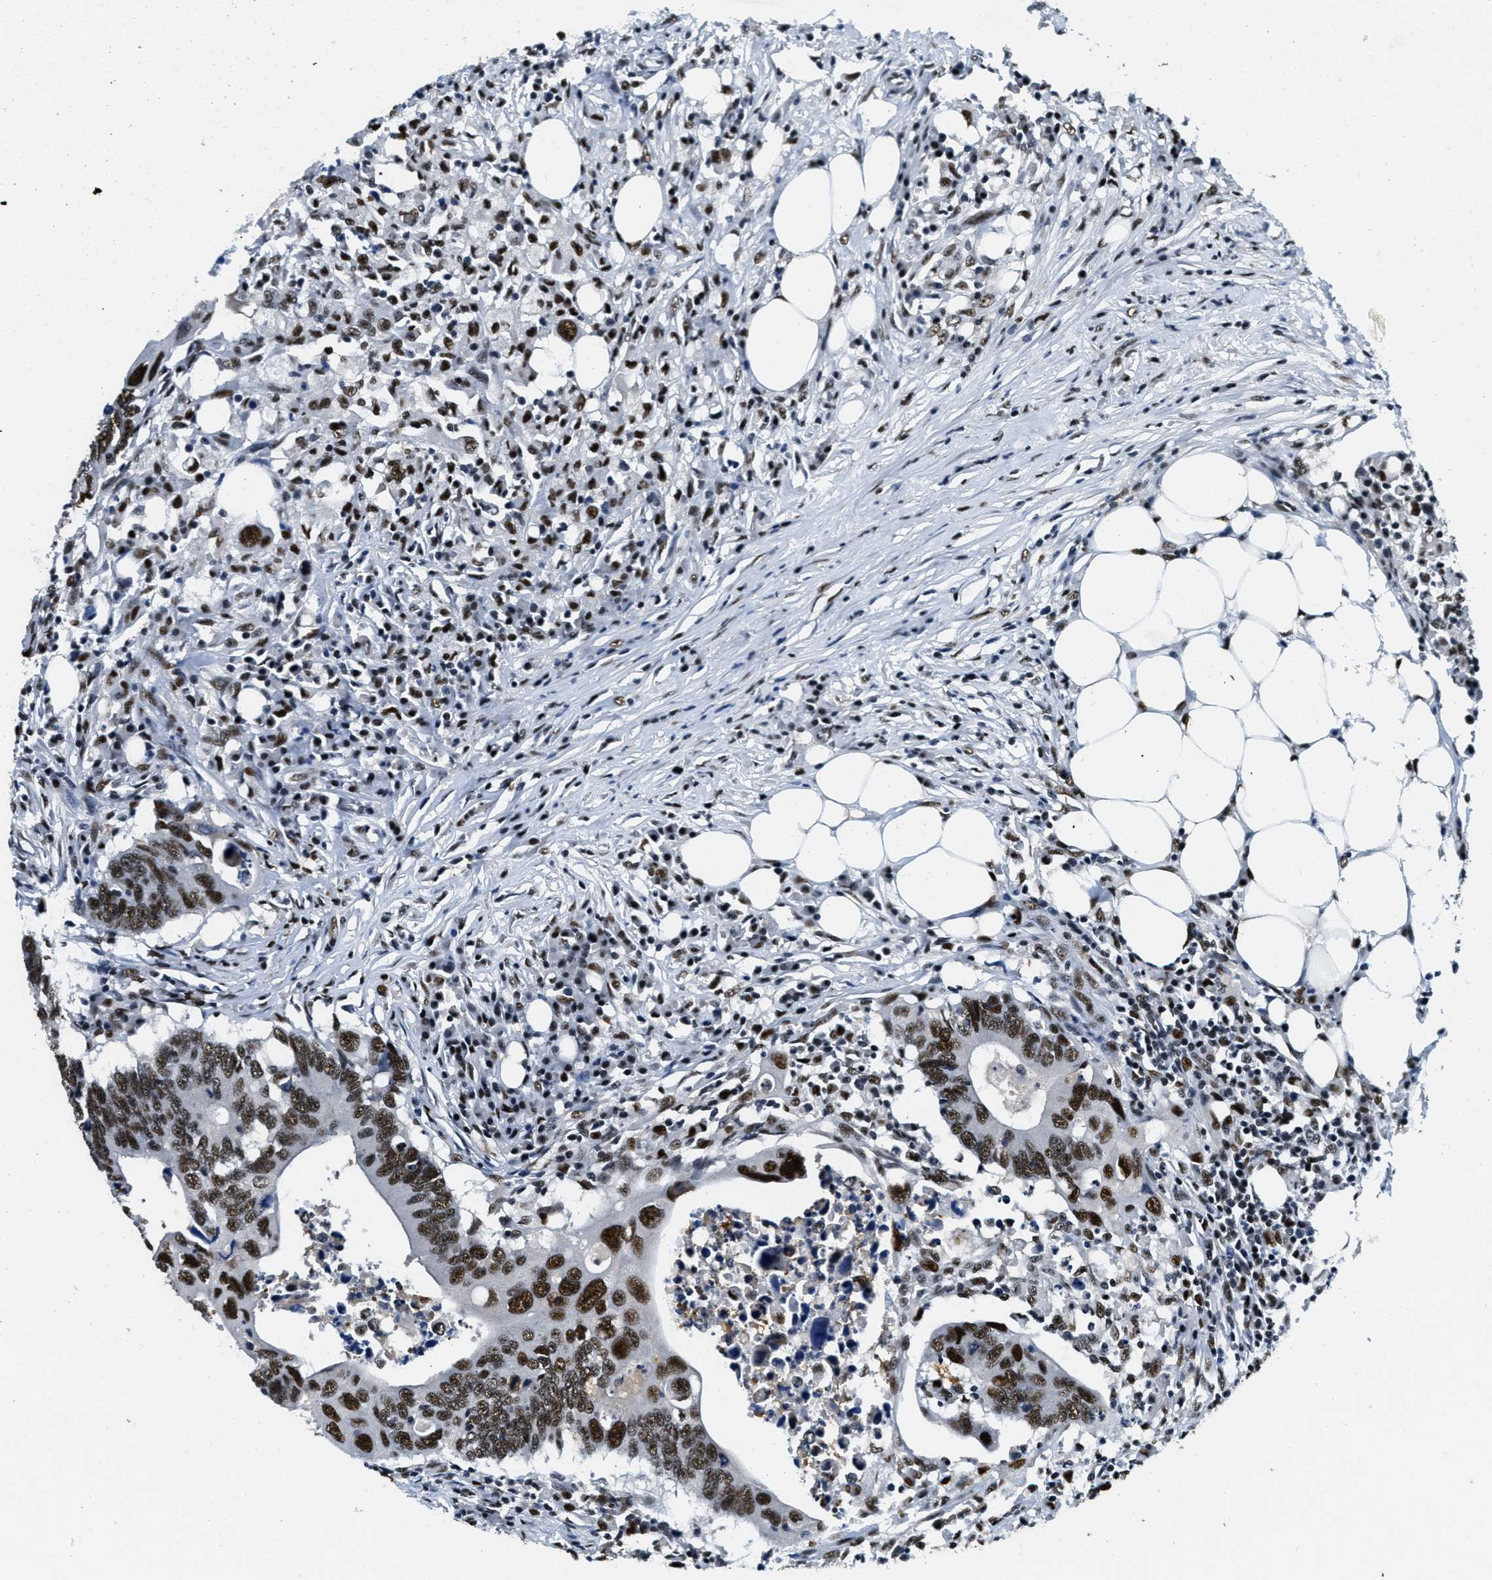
{"staining": {"intensity": "strong", "quantity": ">75%", "location": "nuclear"}, "tissue": "colorectal cancer", "cell_type": "Tumor cells", "image_type": "cancer", "snomed": [{"axis": "morphology", "description": "Adenocarcinoma, NOS"}, {"axis": "topography", "description": "Colon"}], "caption": "There is high levels of strong nuclear staining in tumor cells of colorectal cancer (adenocarcinoma), as demonstrated by immunohistochemical staining (brown color).", "gene": "SSB", "patient": {"sex": "male", "age": 71}}